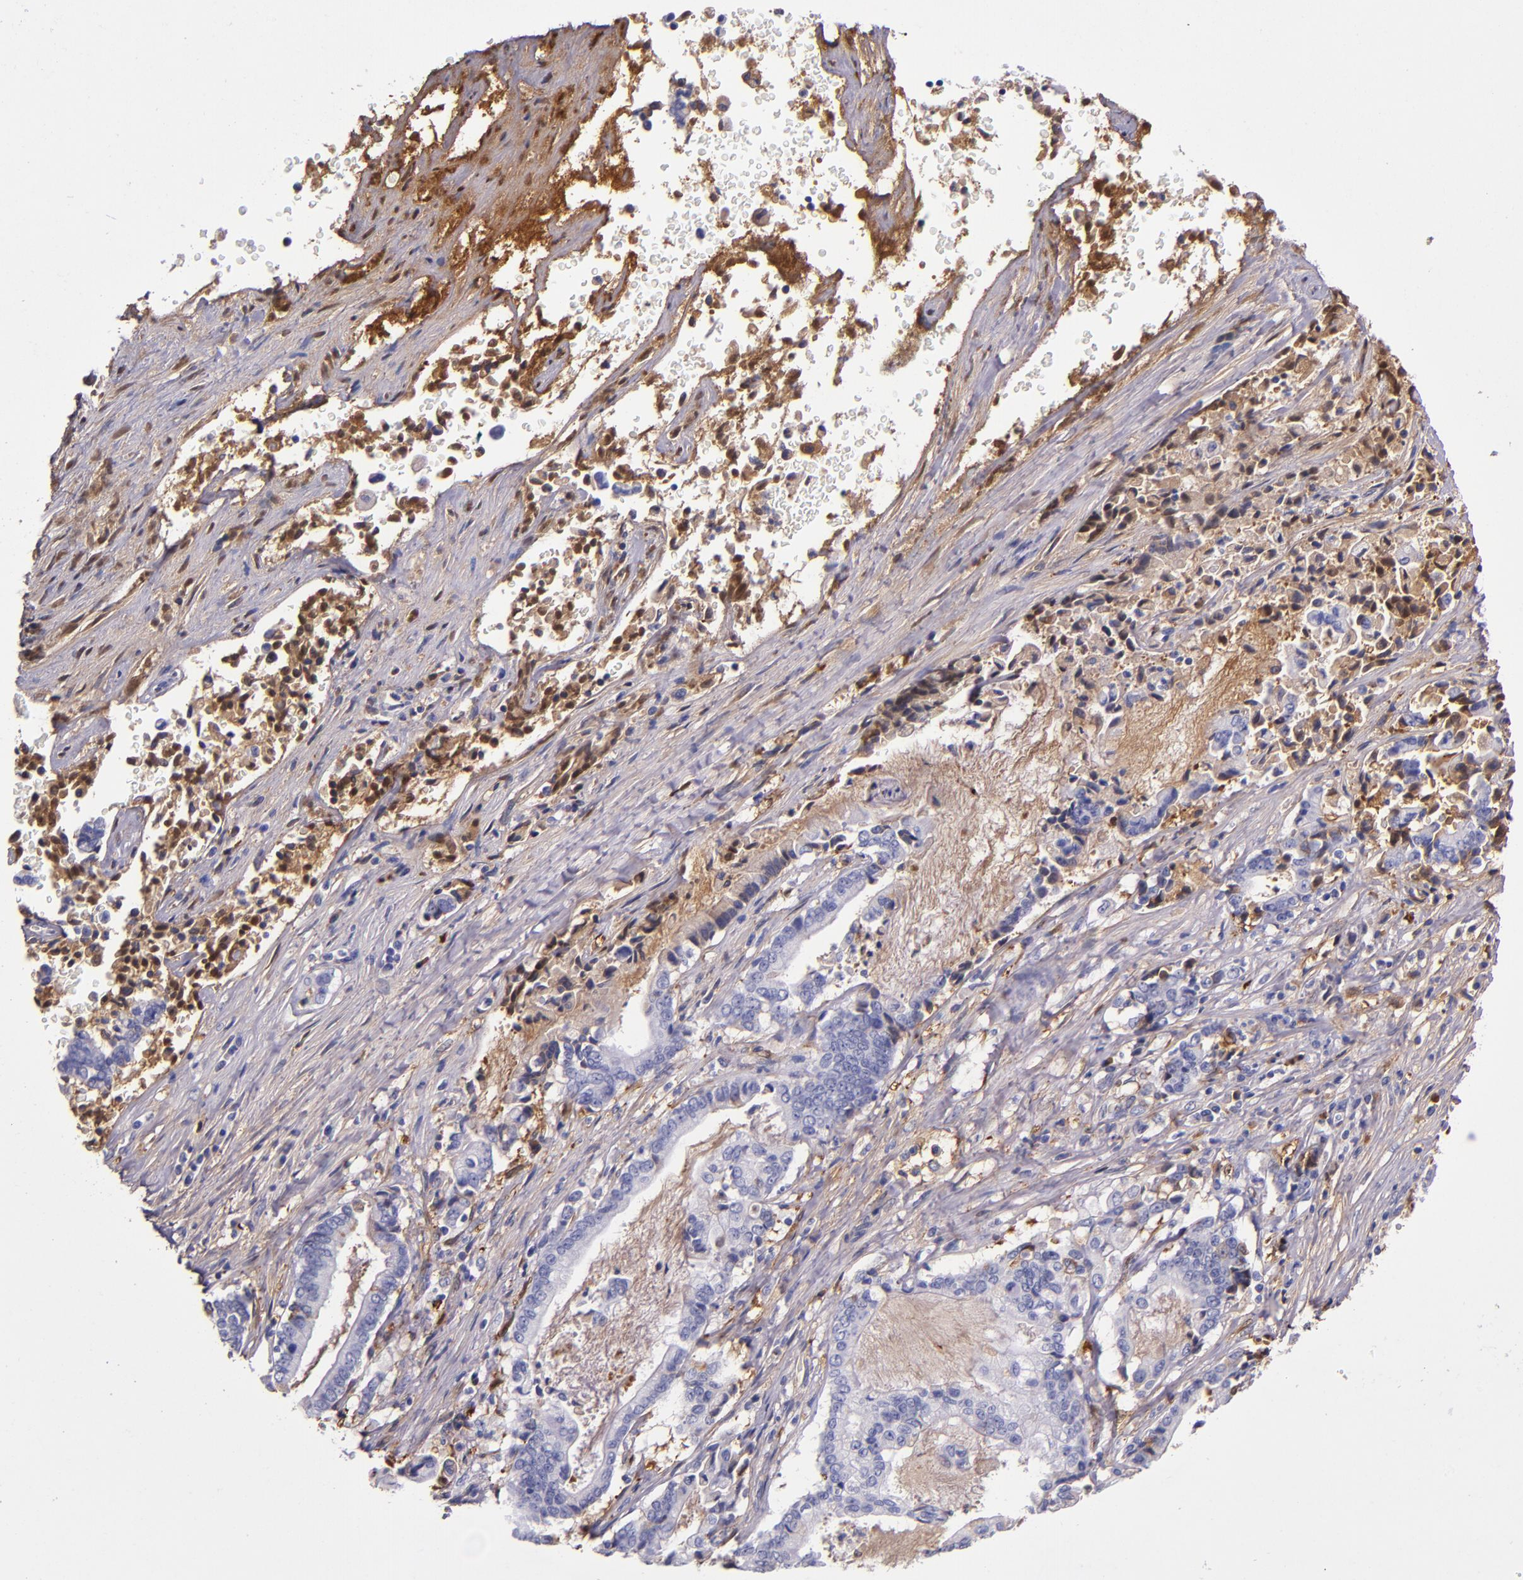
{"staining": {"intensity": "weak", "quantity": "<25%", "location": "cytoplasmic/membranous"}, "tissue": "liver cancer", "cell_type": "Tumor cells", "image_type": "cancer", "snomed": [{"axis": "morphology", "description": "Cholangiocarcinoma"}, {"axis": "topography", "description": "Liver"}], "caption": "IHC histopathology image of cholangiocarcinoma (liver) stained for a protein (brown), which displays no expression in tumor cells.", "gene": "CLEC3B", "patient": {"sex": "male", "age": 57}}